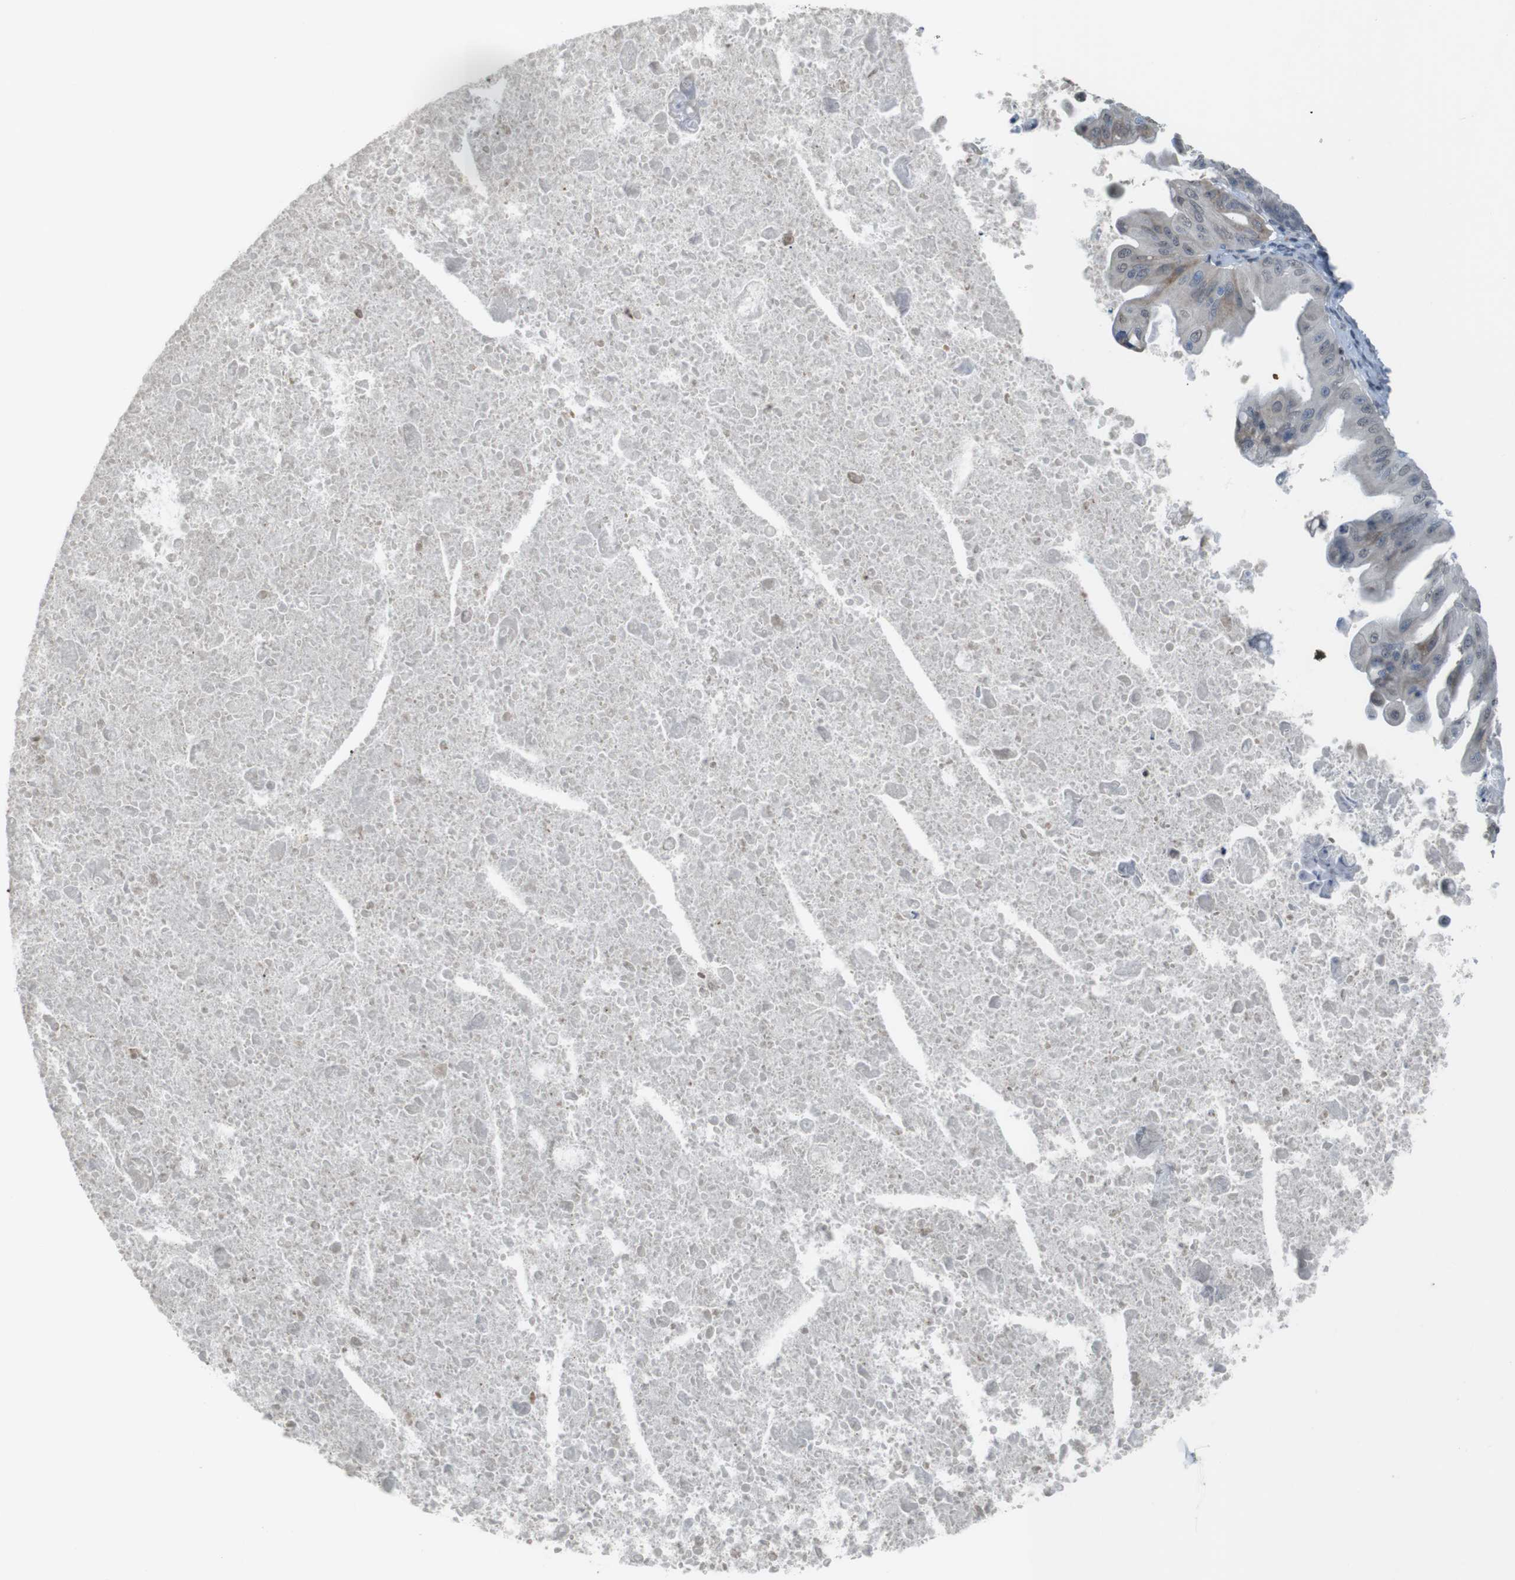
{"staining": {"intensity": "moderate", "quantity": "25%-75%", "location": "cytoplasmic/membranous"}, "tissue": "ovarian cancer", "cell_type": "Tumor cells", "image_type": "cancer", "snomed": [{"axis": "morphology", "description": "Cystadenocarcinoma, mucinous, NOS"}, {"axis": "topography", "description": "Ovary"}], "caption": "Immunohistochemical staining of mucinous cystadenocarcinoma (ovarian) shows medium levels of moderate cytoplasmic/membranous protein staining in approximately 25%-75% of tumor cells. (Stains: DAB (3,3'-diaminobenzidine) in brown, nuclei in blue, Microscopy: brightfield microscopy at high magnification).", "gene": "FZD10", "patient": {"sex": "female", "age": 37}}